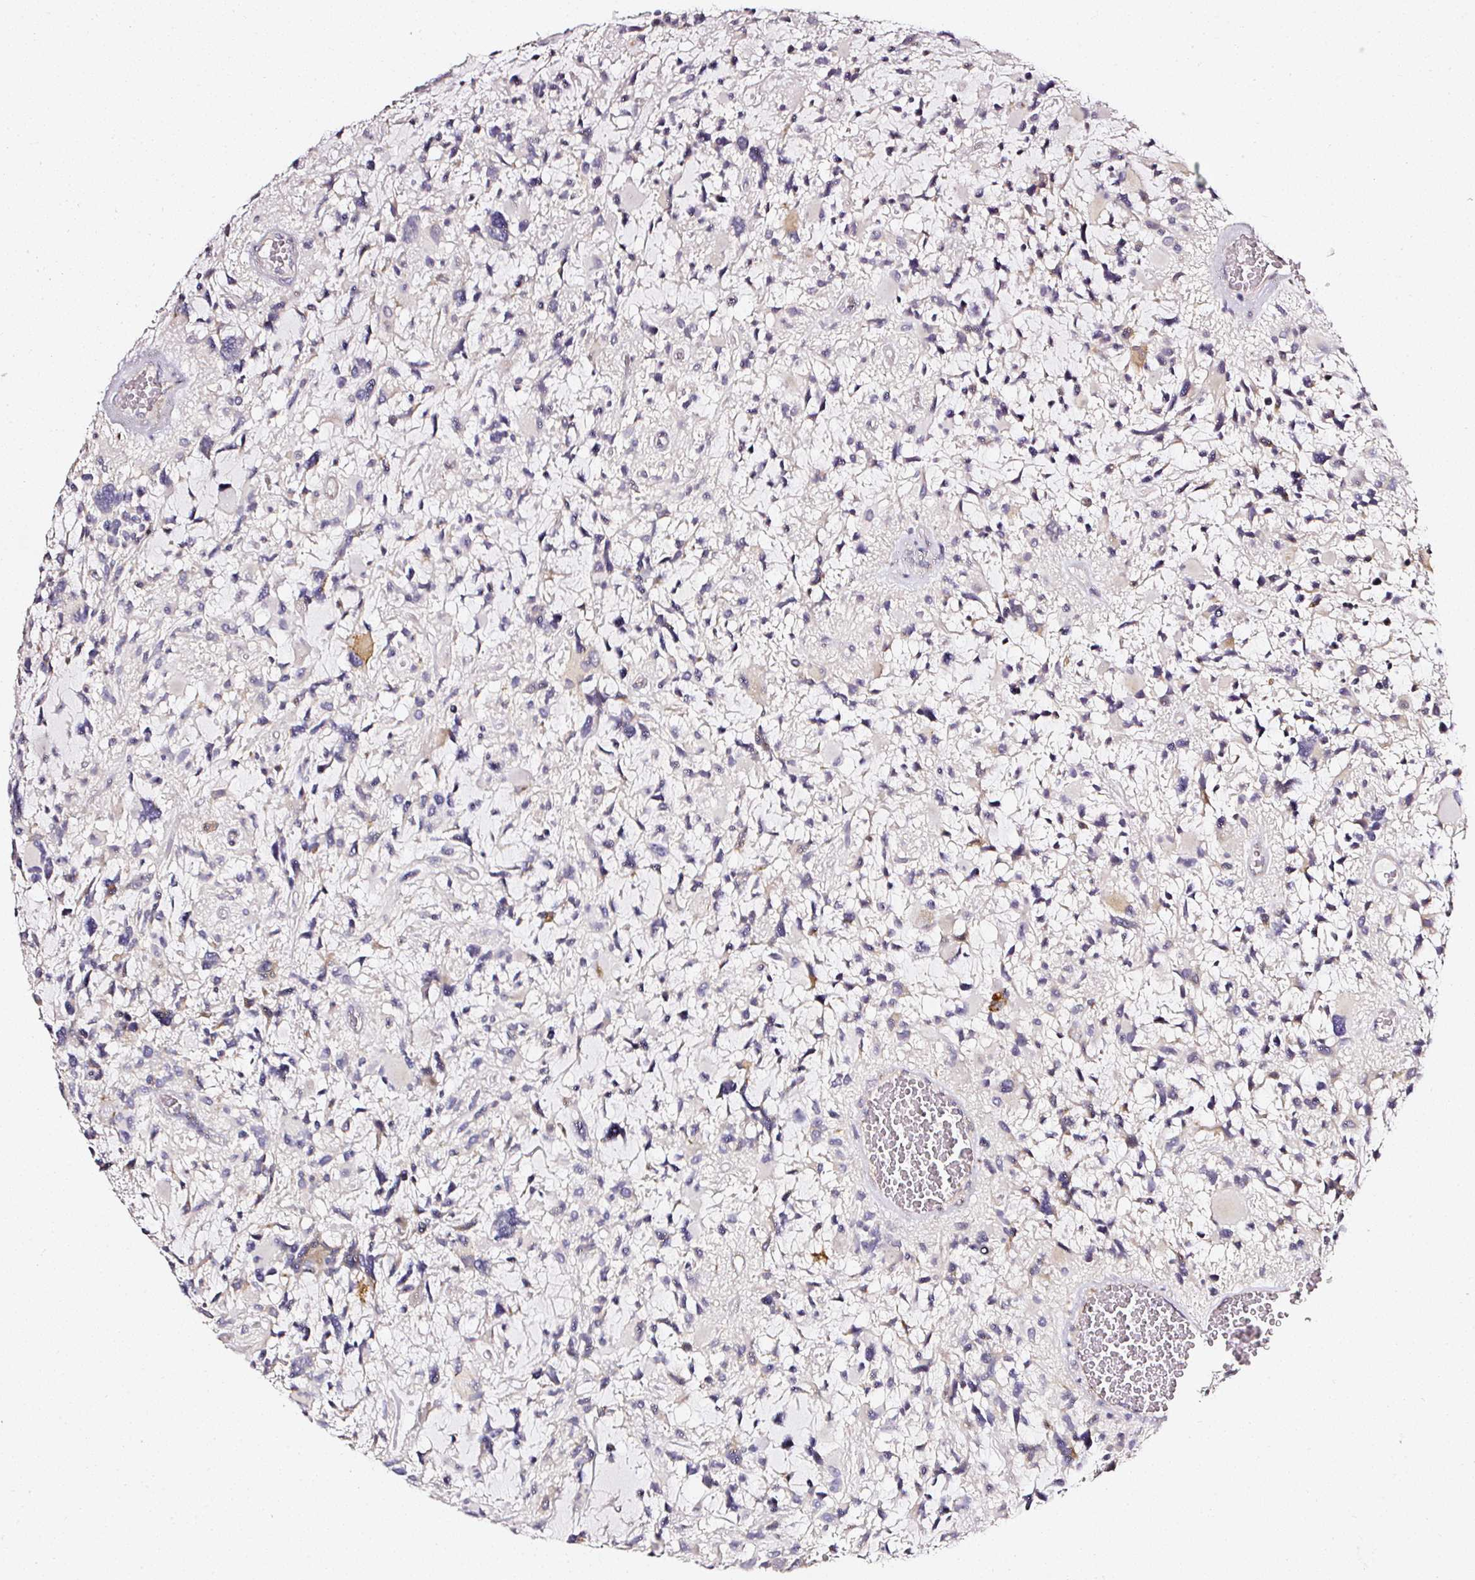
{"staining": {"intensity": "weak", "quantity": "<25%", "location": "cytoplasmic/membranous"}, "tissue": "glioma", "cell_type": "Tumor cells", "image_type": "cancer", "snomed": [{"axis": "morphology", "description": "Glioma, malignant, High grade"}, {"axis": "topography", "description": "Brain"}], "caption": "Human glioma stained for a protein using immunohistochemistry shows no expression in tumor cells.", "gene": "NTRK1", "patient": {"sex": "female", "age": 11}}